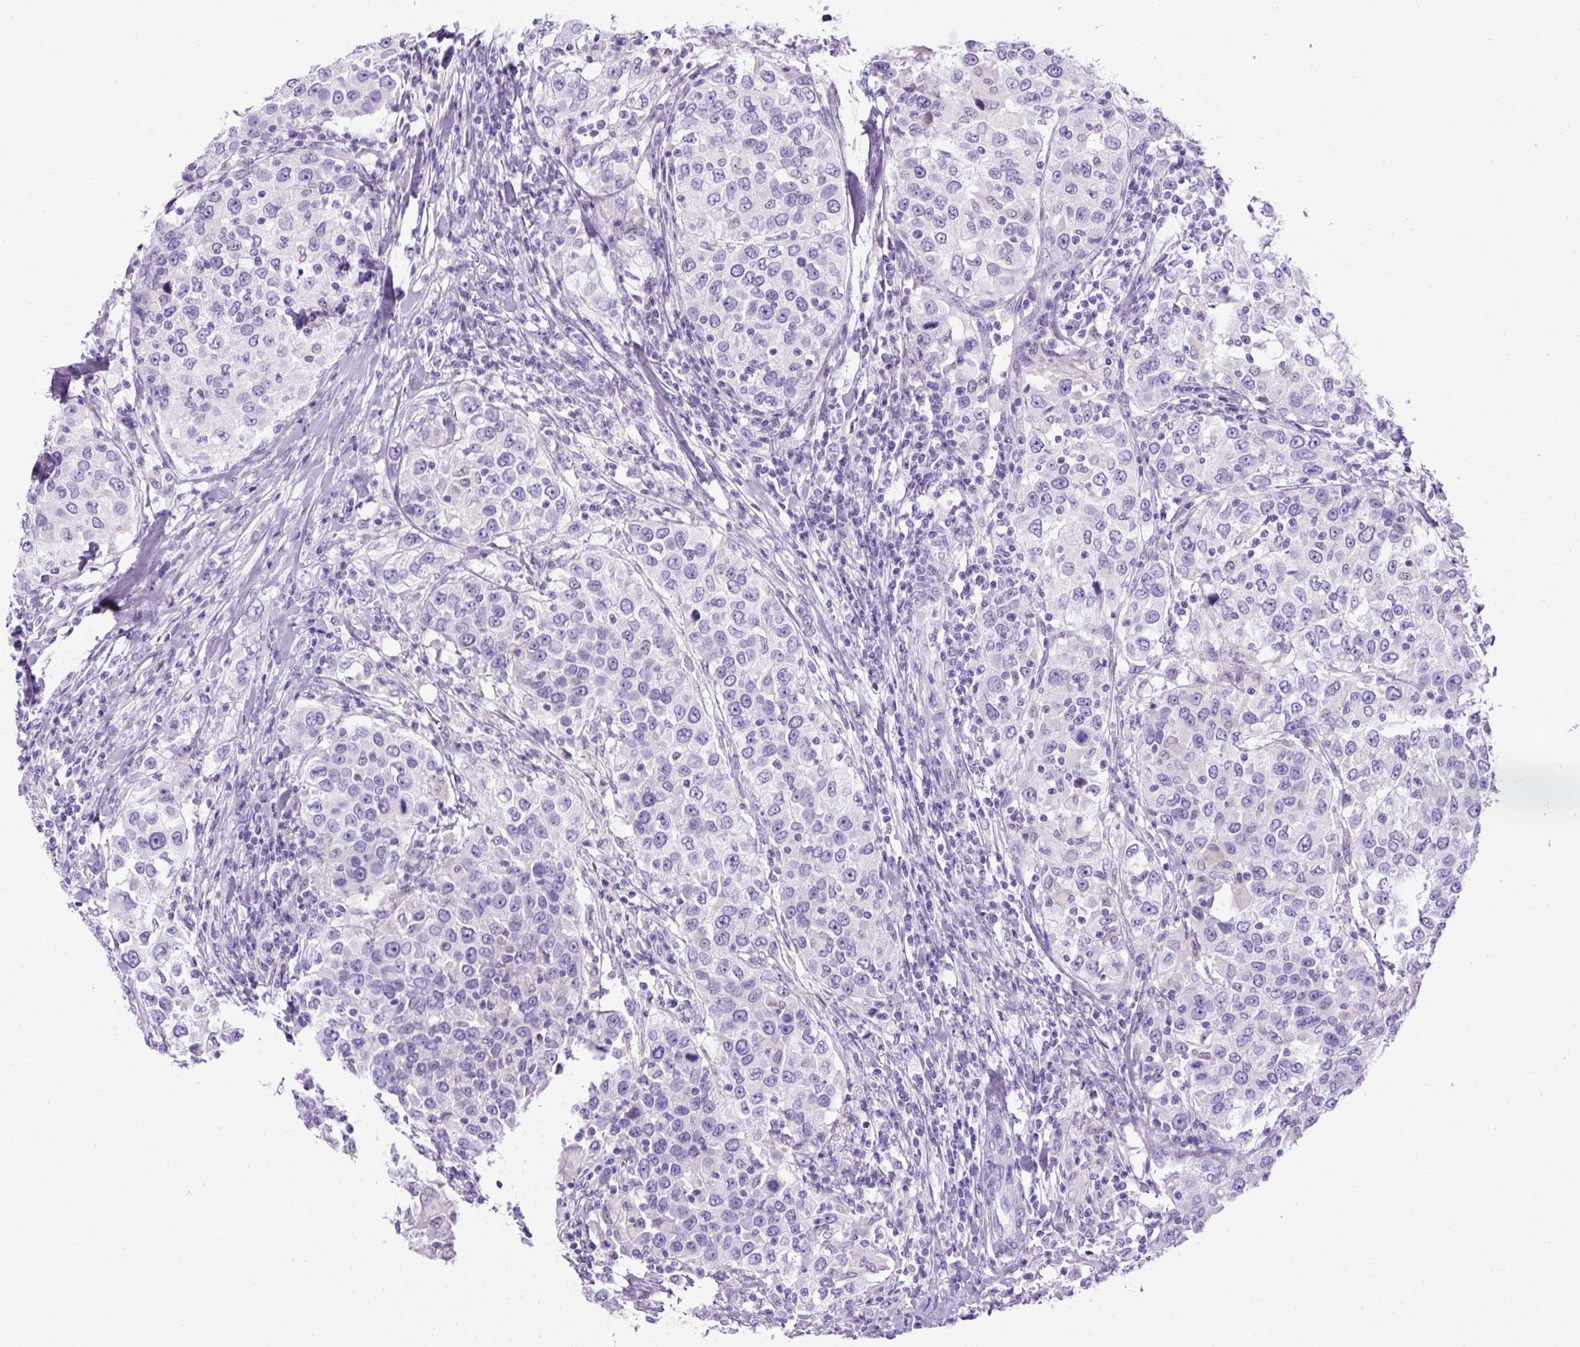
{"staining": {"intensity": "negative", "quantity": "none", "location": "none"}, "tissue": "urothelial cancer", "cell_type": "Tumor cells", "image_type": "cancer", "snomed": [{"axis": "morphology", "description": "Urothelial carcinoma, High grade"}, {"axis": "topography", "description": "Urinary bladder"}], "caption": "Immunohistochemical staining of human urothelial cancer shows no significant staining in tumor cells. (DAB (3,3'-diaminobenzidine) immunohistochemistry visualized using brightfield microscopy, high magnification).", "gene": "UPP1", "patient": {"sex": "female", "age": 80}}